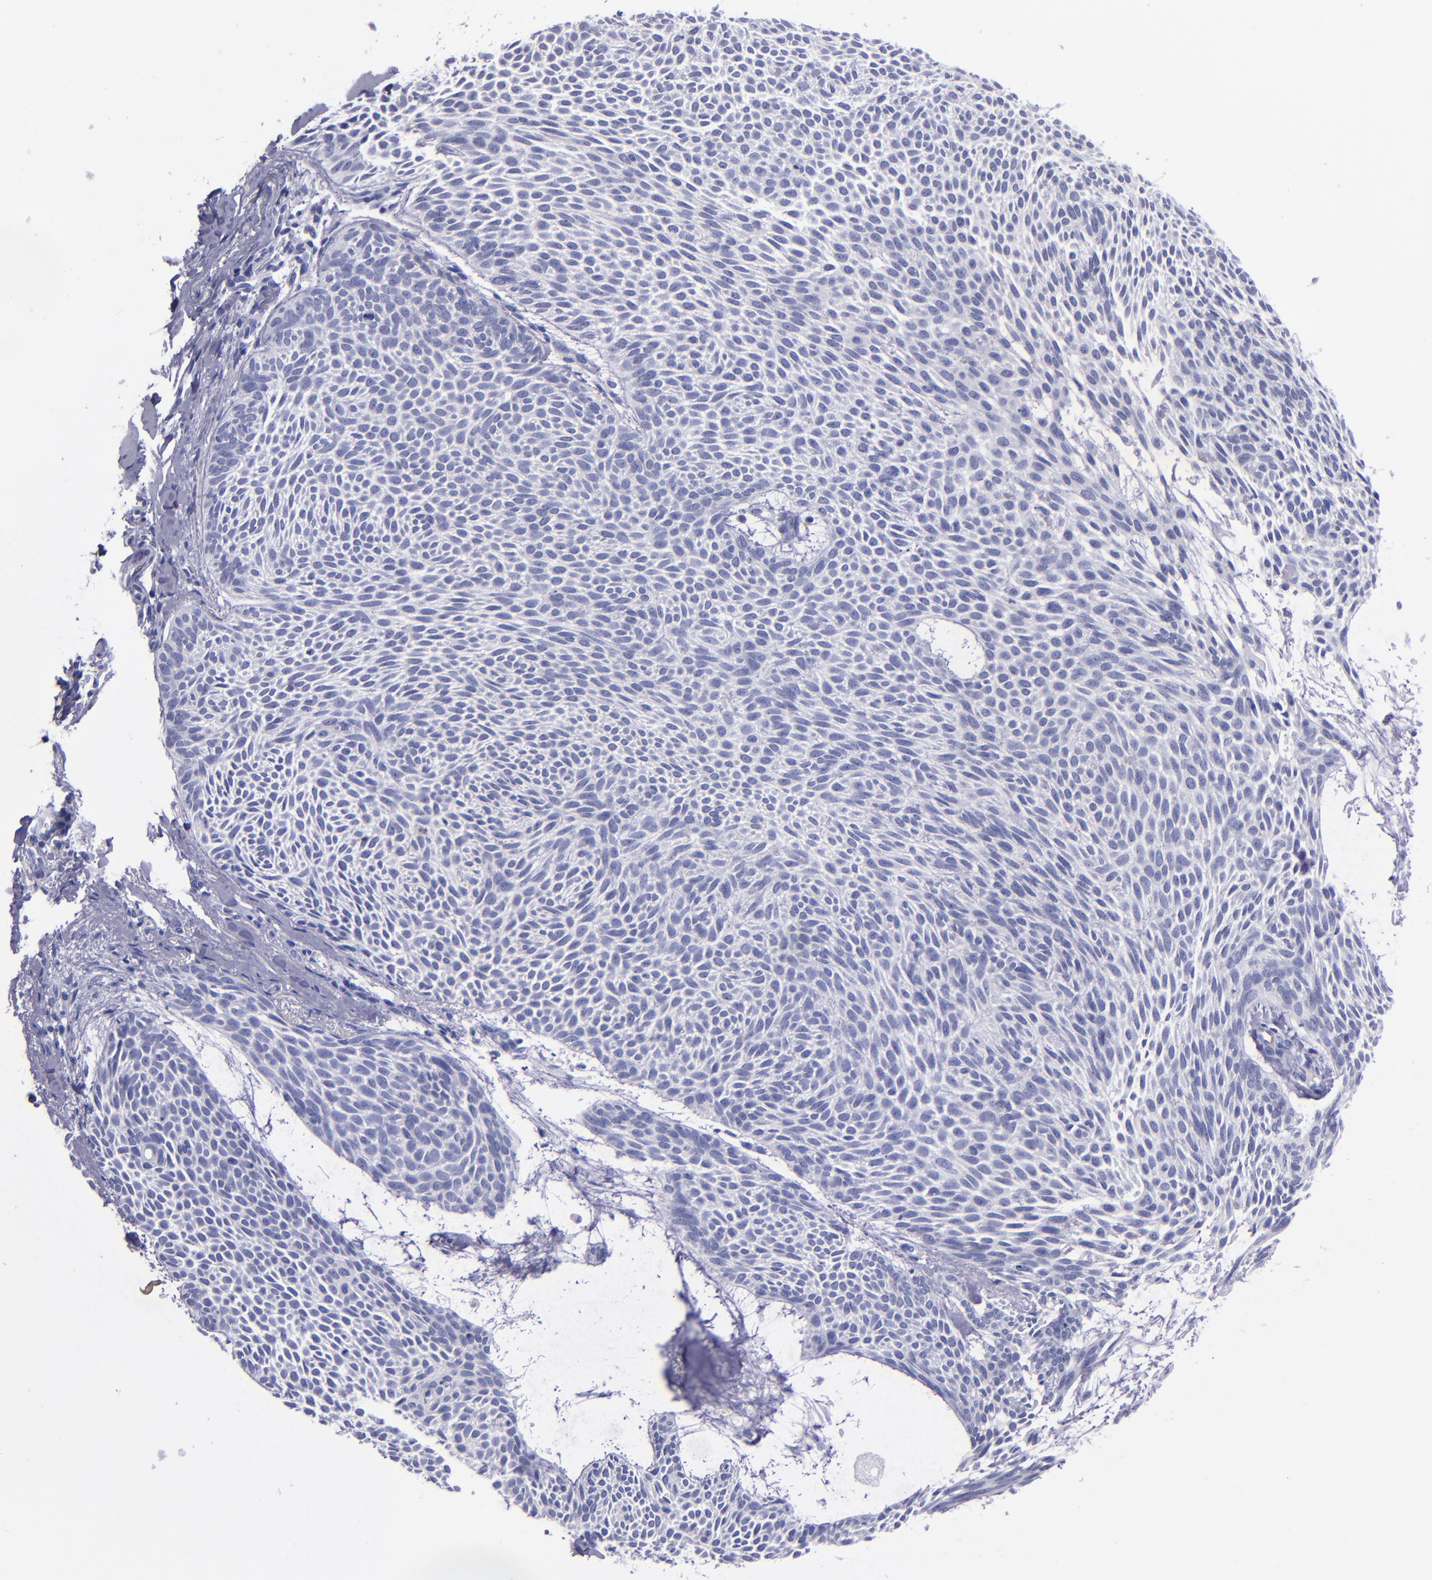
{"staining": {"intensity": "negative", "quantity": "none", "location": "none"}, "tissue": "skin cancer", "cell_type": "Tumor cells", "image_type": "cancer", "snomed": [{"axis": "morphology", "description": "Basal cell carcinoma"}, {"axis": "topography", "description": "Skin"}], "caption": "Image shows no protein expression in tumor cells of basal cell carcinoma (skin) tissue.", "gene": "CD37", "patient": {"sex": "male", "age": 84}}